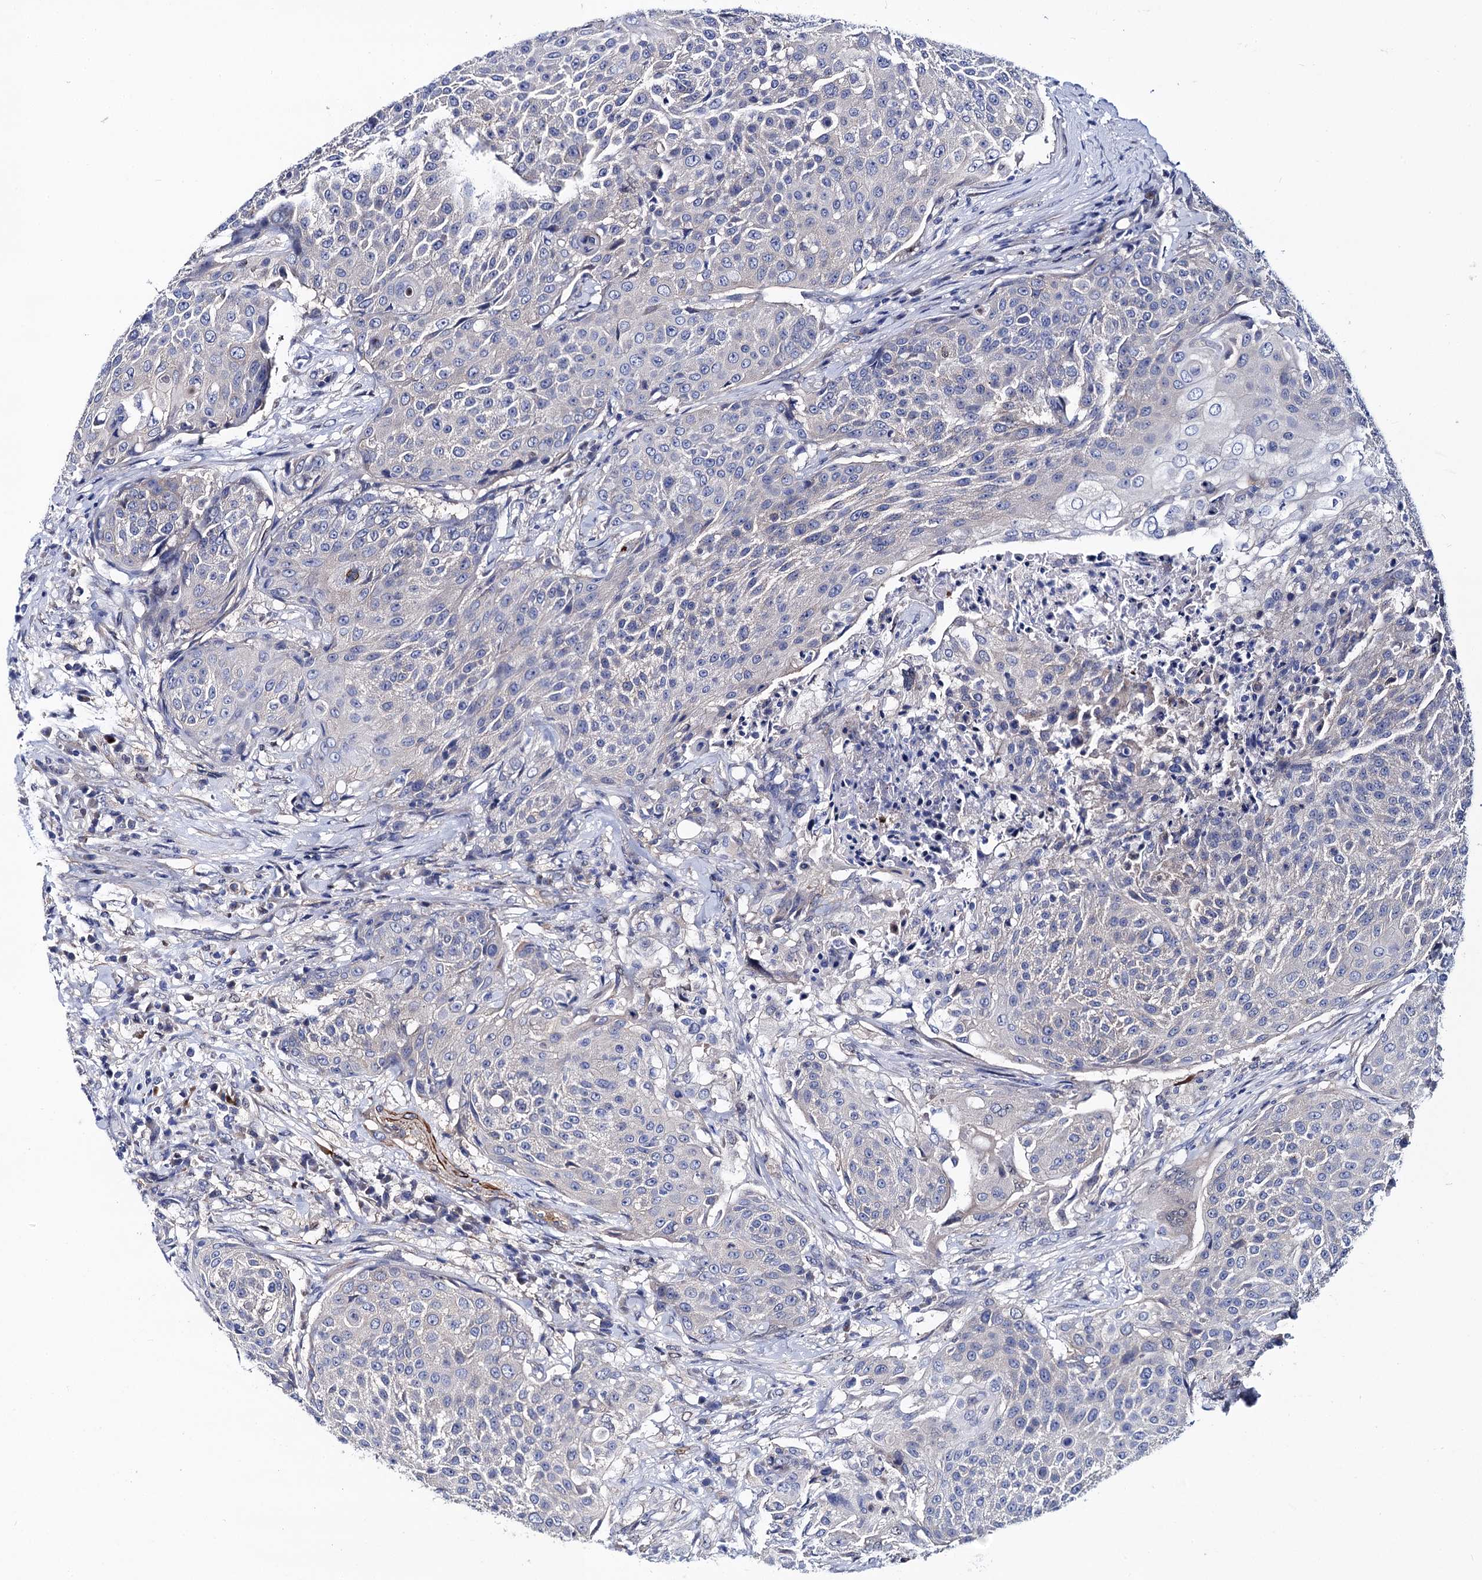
{"staining": {"intensity": "negative", "quantity": "none", "location": "none"}, "tissue": "urothelial cancer", "cell_type": "Tumor cells", "image_type": "cancer", "snomed": [{"axis": "morphology", "description": "Urothelial carcinoma, High grade"}, {"axis": "topography", "description": "Urinary bladder"}], "caption": "Immunohistochemical staining of human urothelial cancer shows no significant positivity in tumor cells. The staining was performed using DAB (3,3'-diaminobenzidine) to visualize the protein expression in brown, while the nuclei were stained in blue with hematoxylin (Magnification: 20x).", "gene": "ZDHHC18", "patient": {"sex": "female", "age": 63}}